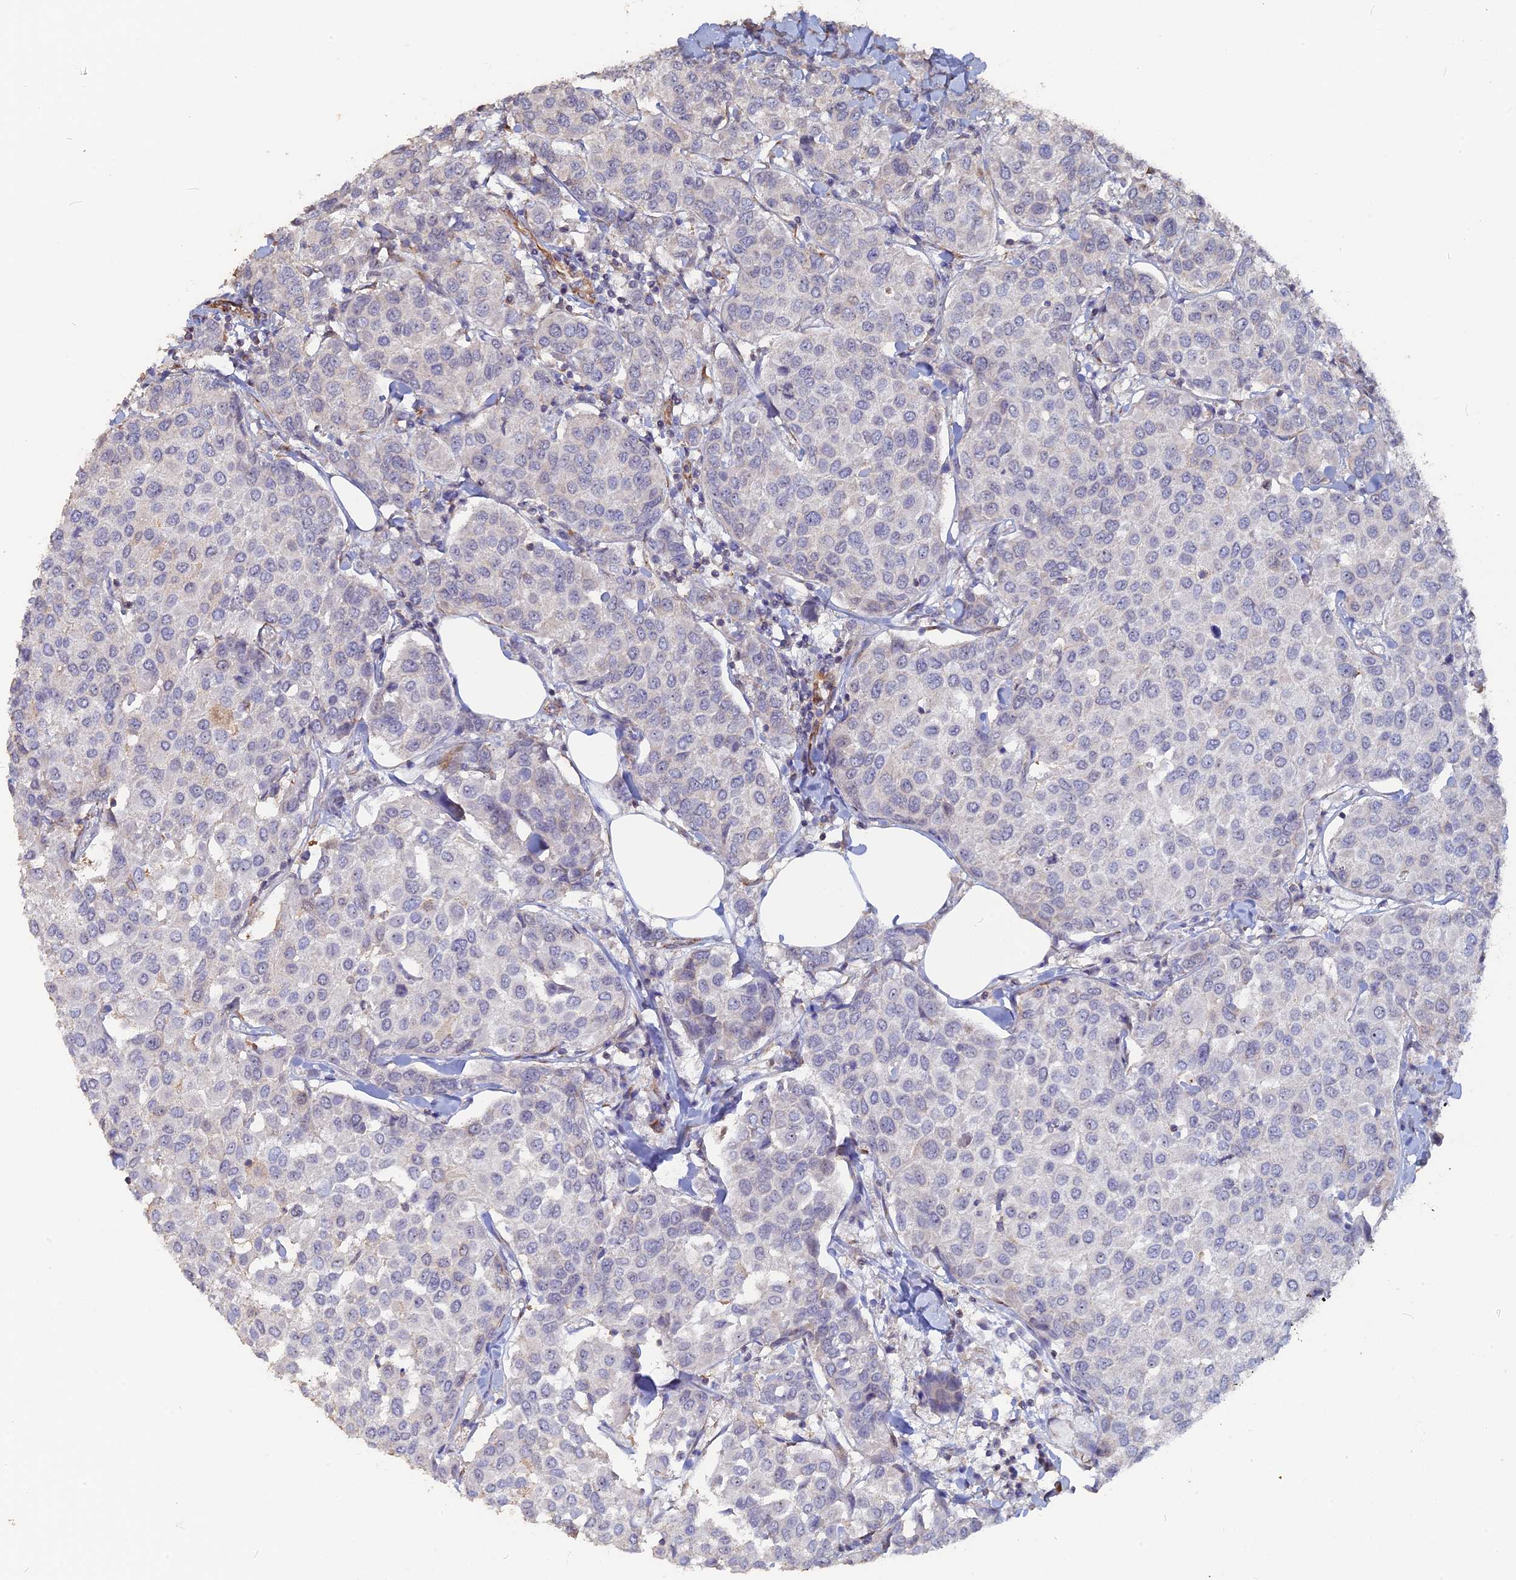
{"staining": {"intensity": "negative", "quantity": "none", "location": "none"}, "tissue": "breast cancer", "cell_type": "Tumor cells", "image_type": "cancer", "snomed": [{"axis": "morphology", "description": "Duct carcinoma"}, {"axis": "topography", "description": "Breast"}], "caption": "Tumor cells show no significant protein positivity in invasive ductal carcinoma (breast). (DAB (3,3'-diaminobenzidine) immunohistochemistry (IHC) with hematoxylin counter stain).", "gene": "SEMG2", "patient": {"sex": "female", "age": 55}}